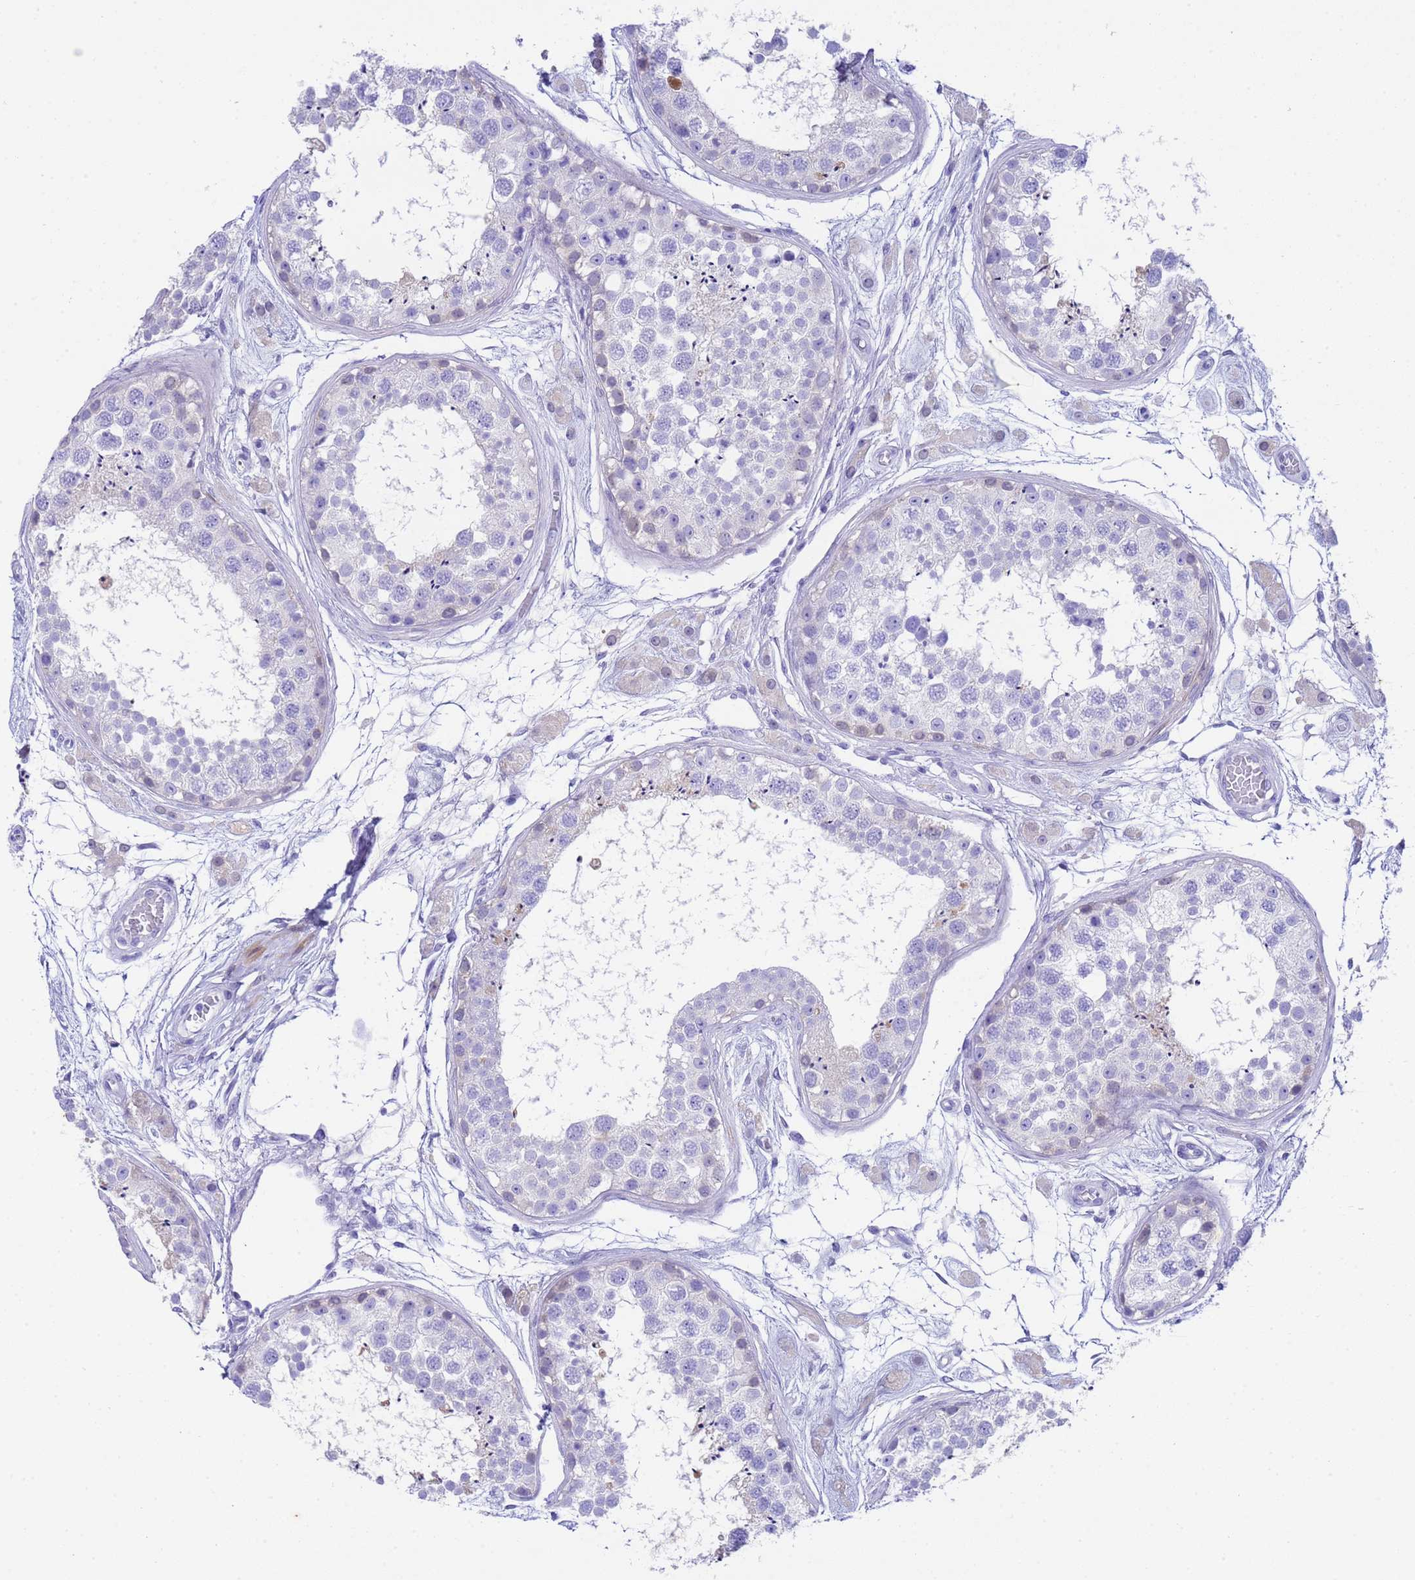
{"staining": {"intensity": "negative", "quantity": "none", "location": "none"}, "tissue": "testis", "cell_type": "Cells in seminiferous ducts", "image_type": "normal", "snomed": [{"axis": "morphology", "description": "Normal tissue, NOS"}, {"axis": "topography", "description": "Testis"}], "caption": "IHC micrograph of normal human testis stained for a protein (brown), which demonstrates no expression in cells in seminiferous ducts.", "gene": "USP38", "patient": {"sex": "male", "age": 25}}